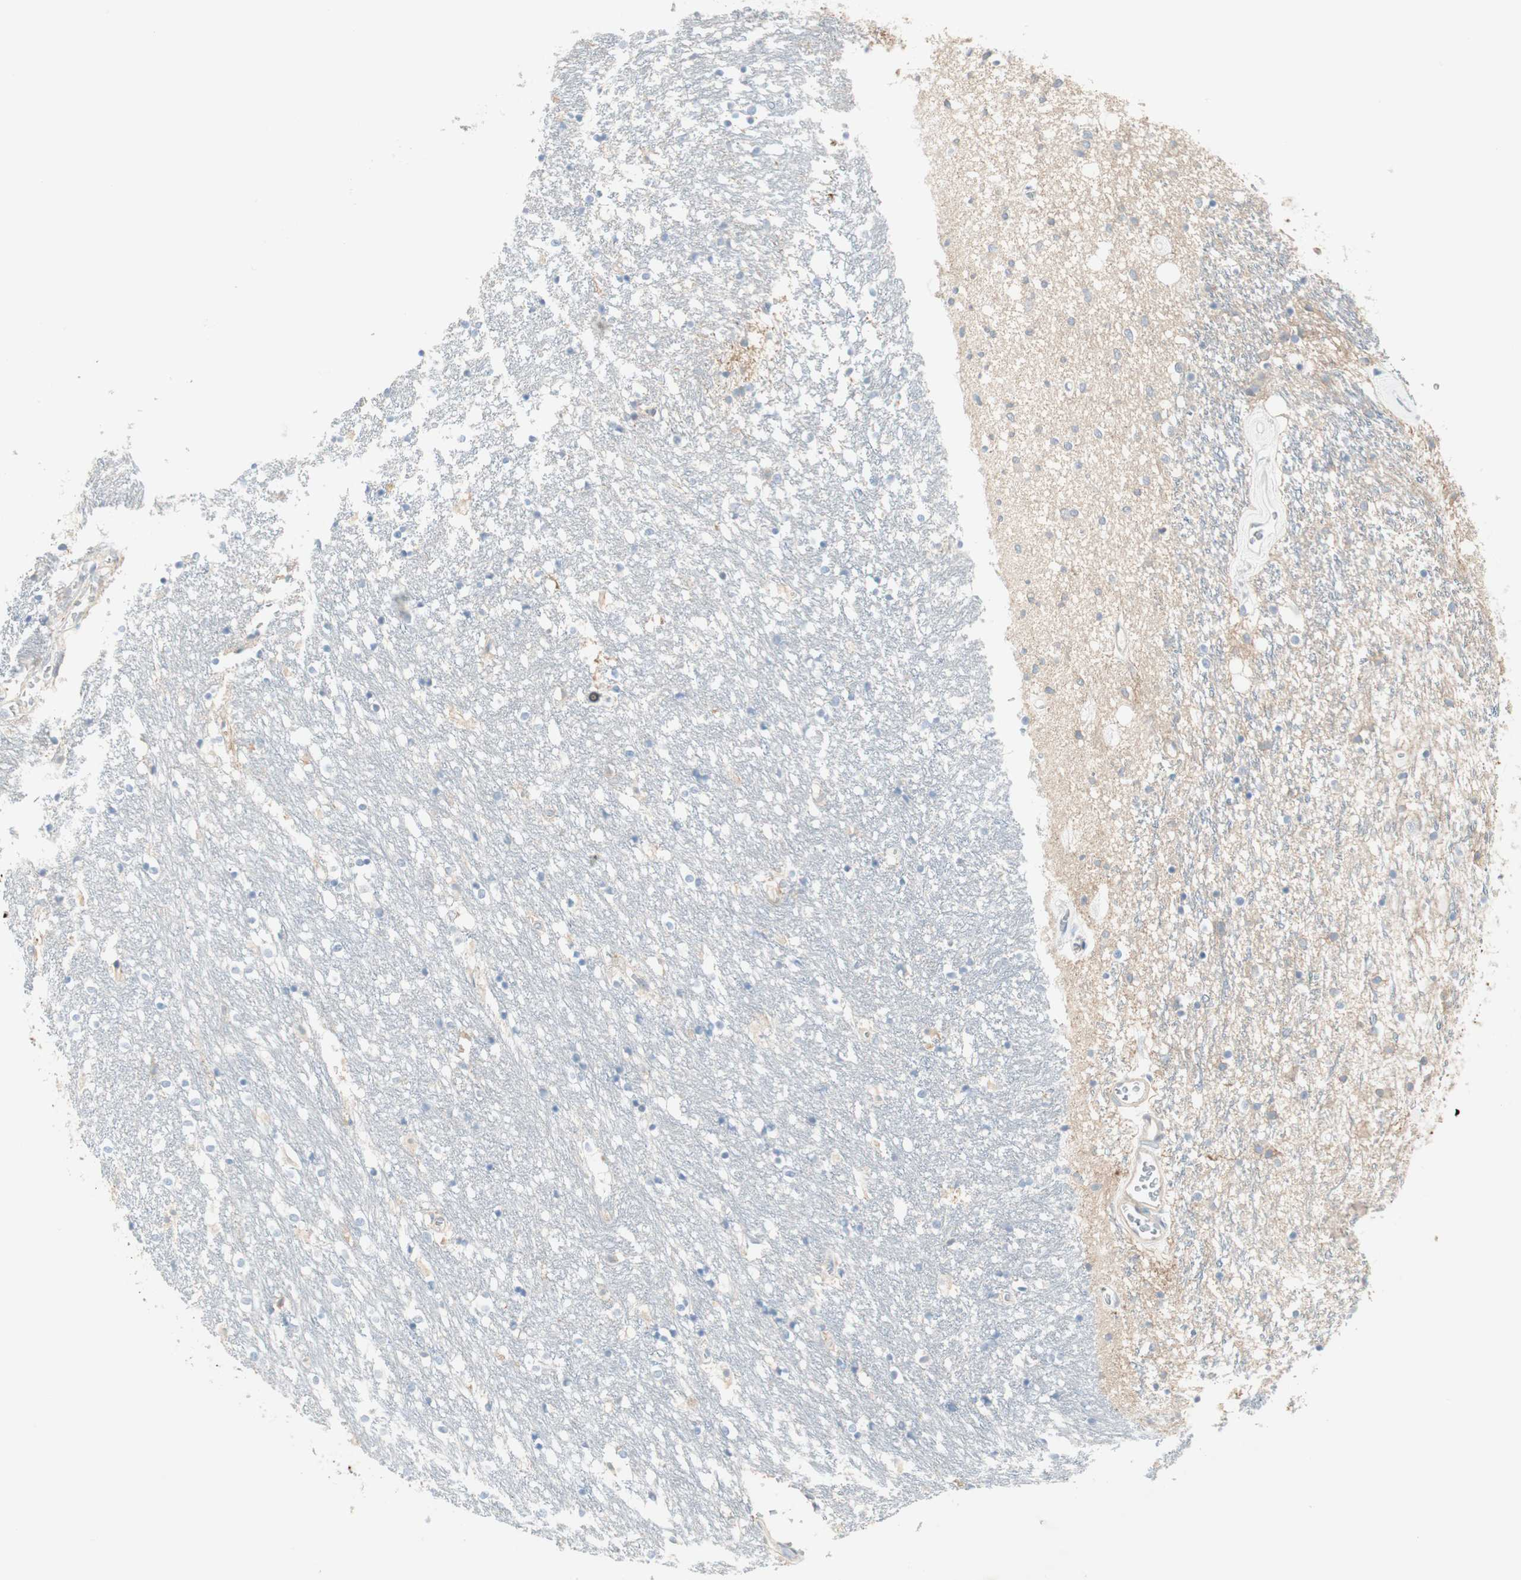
{"staining": {"intensity": "negative", "quantity": "none", "location": "none"}, "tissue": "caudate", "cell_type": "Glial cells", "image_type": "normal", "snomed": [{"axis": "morphology", "description": "Normal tissue, NOS"}, {"axis": "topography", "description": "Lateral ventricle wall"}], "caption": "Immunohistochemistry photomicrograph of normal caudate: human caudate stained with DAB displays no significant protein staining in glial cells.", "gene": "CDK3", "patient": {"sex": "female", "age": 54}}